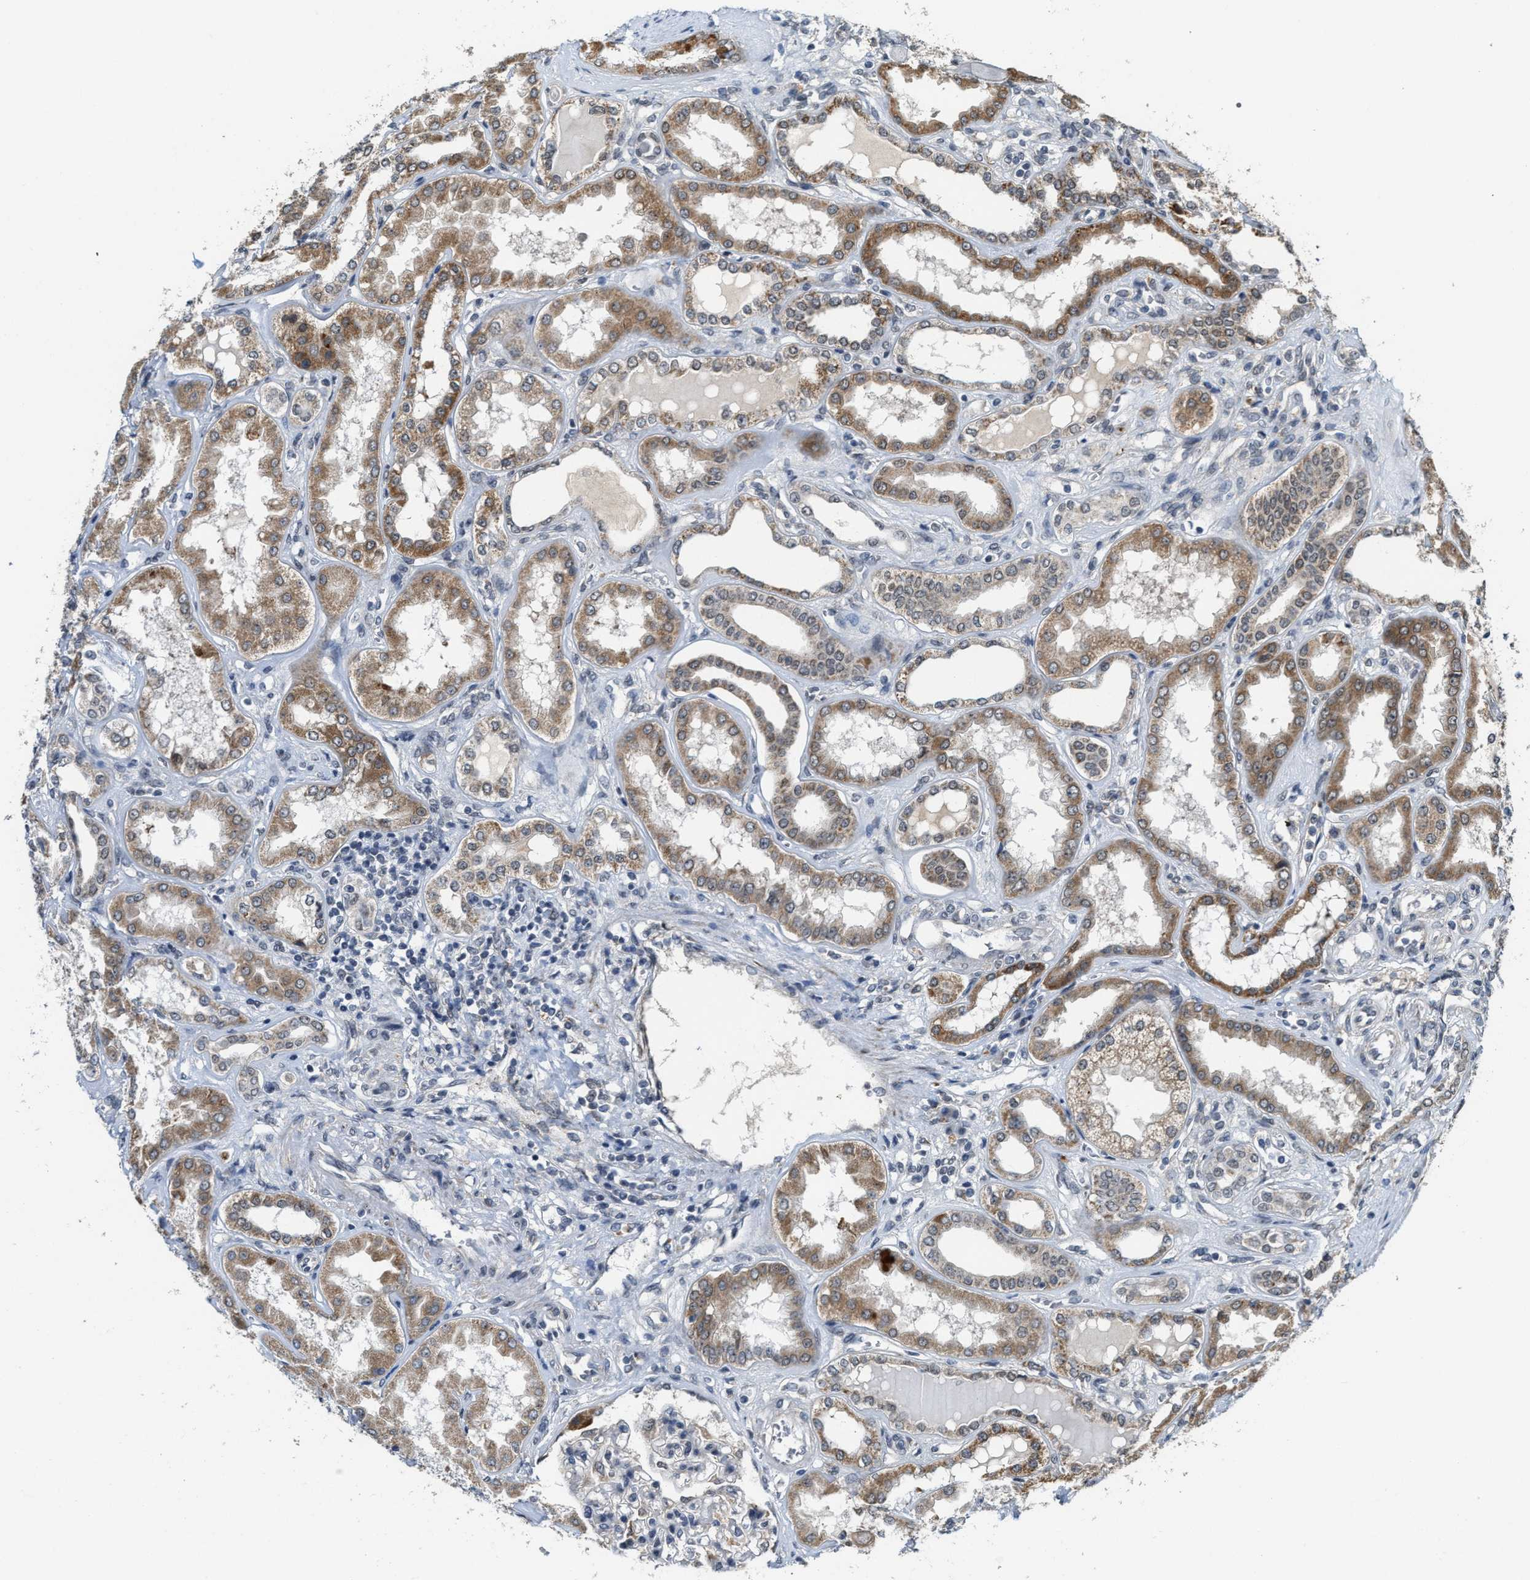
{"staining": {"intensity": "weak", "quantity": "<25%", "location": "cytoplasmic/membranous"}, "tissue": "kidney", "cell_type": "Cells in glomeruli", "image_type": "normal", "snomed": [{"axis": "morphology", "description": "Normal tissue, NOS"}, {"axis": "topography", "description": "Kidney"}], "caption": "The micrograph demonstrates no significant positivity in cells in glomeruli of kidney.", "gene": "KIF24", "patient": {"sex": "female", "age": 56}}